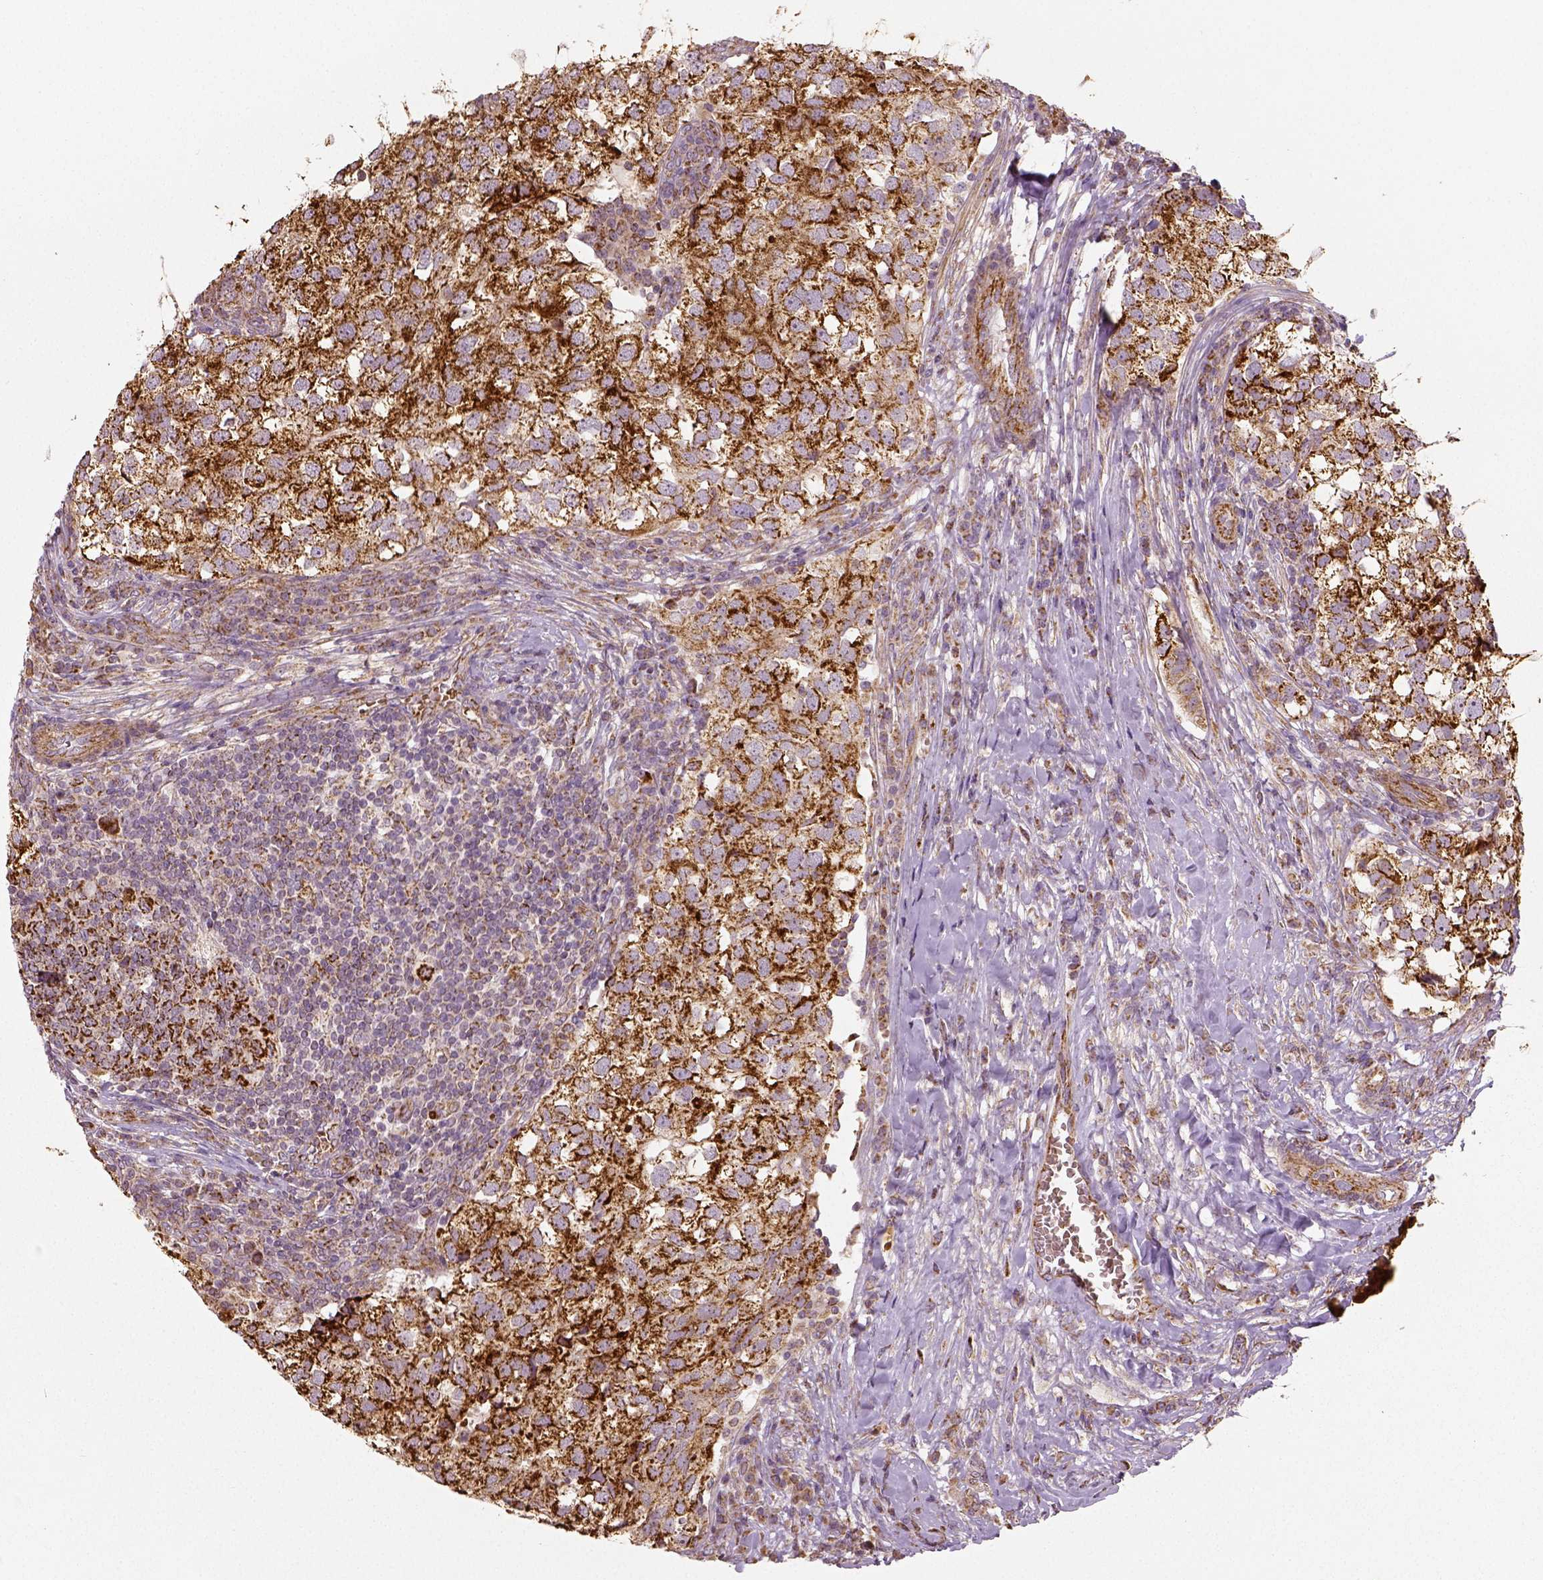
{"staining": {"intensity": "strong", "quantity": ">75%", "location": "cytoplasmic/membranous"}, "tissue": "breast cancer", "cell_type": "Tumor cells", "image_type": "cancer", "snomed": [{"axis": "morphology", "description": "Duct carcinoma"}, {"axis": "topography", "description": "Breast"}], "caption": "A high-resolution image shows immunohistochemistry staining of breast cancer (invasive ductal carcinoma), which demonstrates strong cytoplasmic/membranous positivity in approximately >75% of tumor cells.", "gene": "PGAM5", "patient": {"sex": "female", "age": 30}}